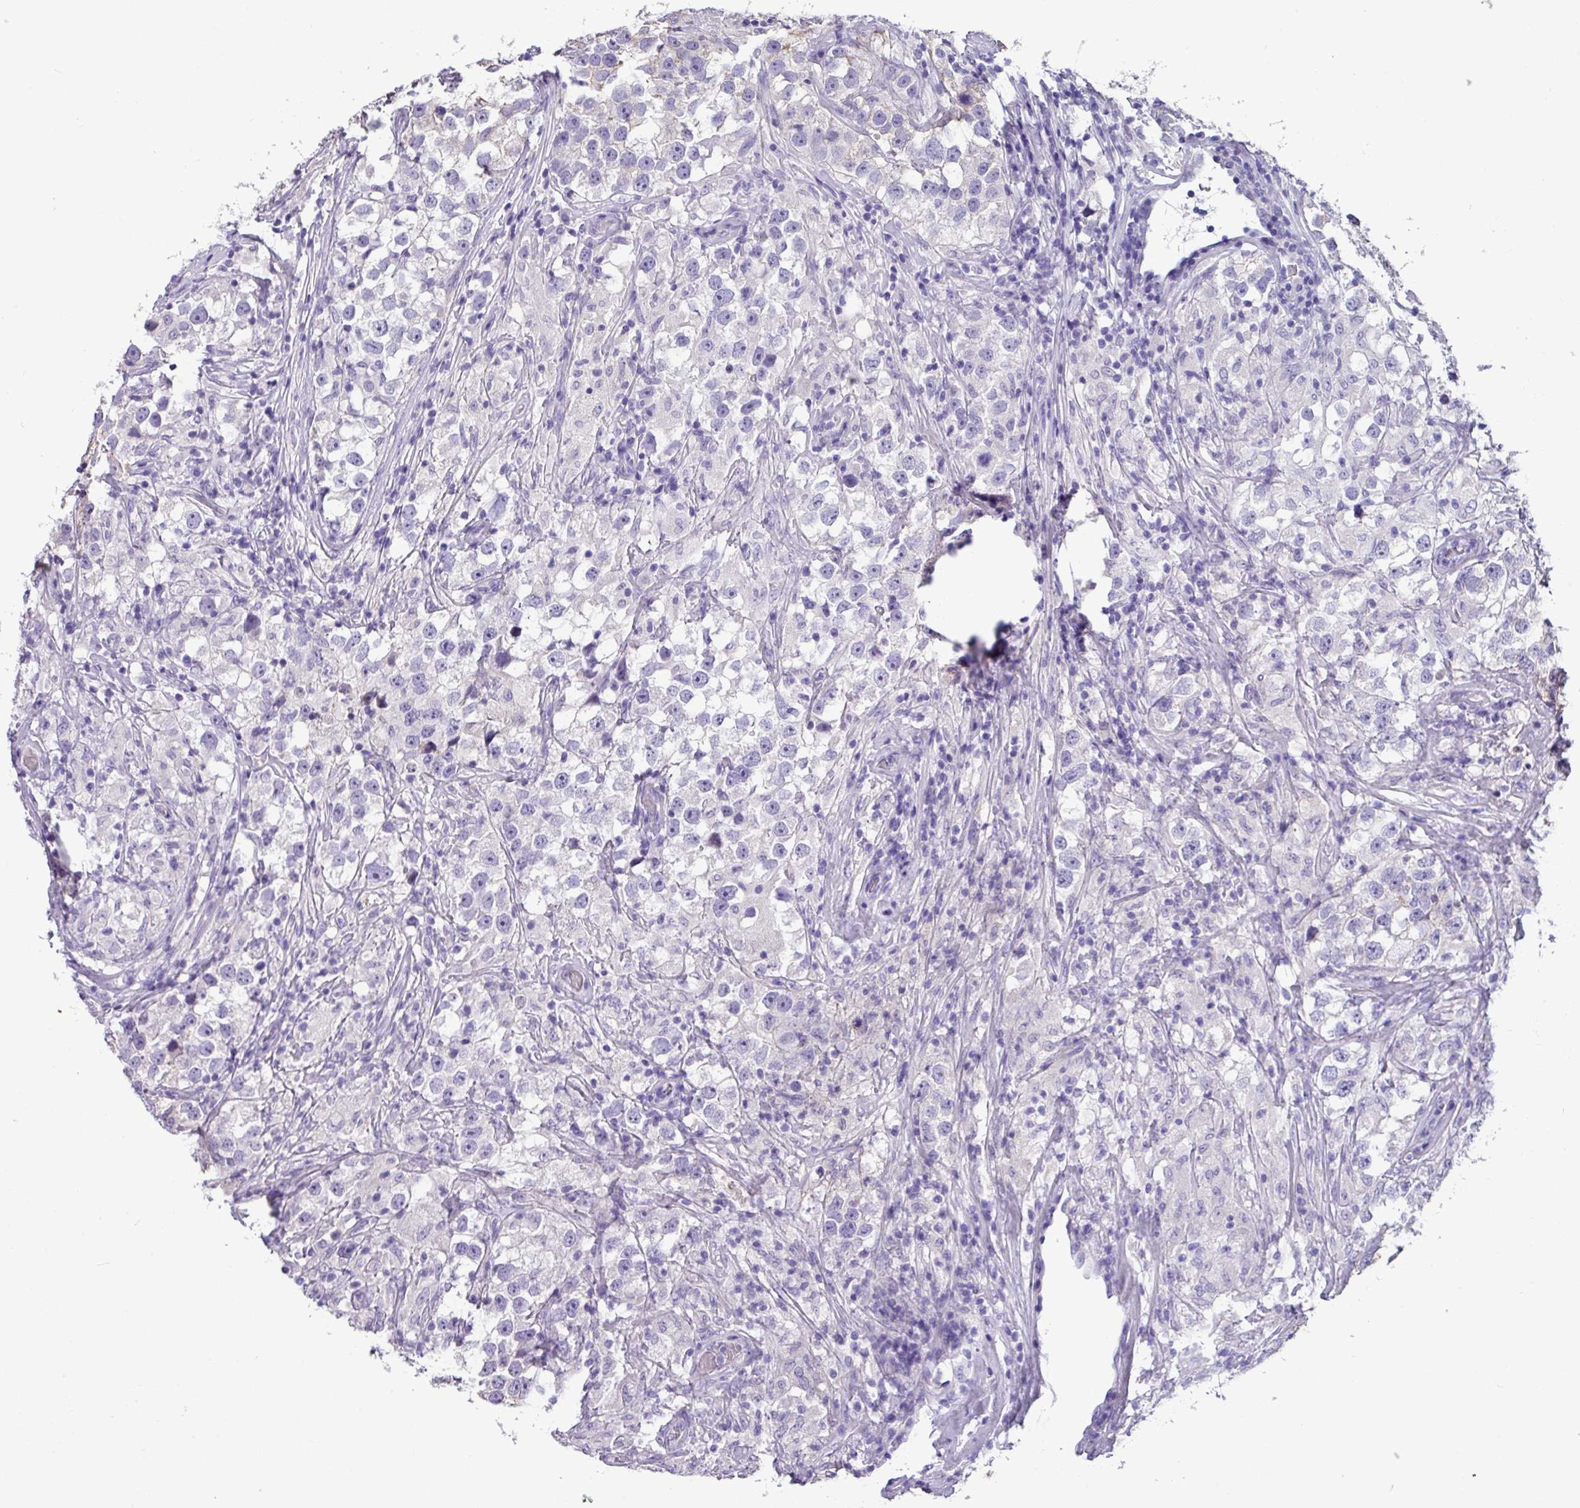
{"staining": {"intensity": "negative", "quantity": "none", "location": "none"}, "tissue": "stomach cancer", "cell_type": "Tumor cells", "image_type": "cancer", "snomed": [{"axis": "morphology", "description": "Adenocarcinoma, NOS"}, {"axis": "topography", "description": "Stomach"}], "caption": "A micrograph of human stomach adenocarcinoma is negative for staining in tumor cells. Nuclei are stained in blue.", "gene": "EPCAM", "patient": {"sex": "female", "age": 60}}